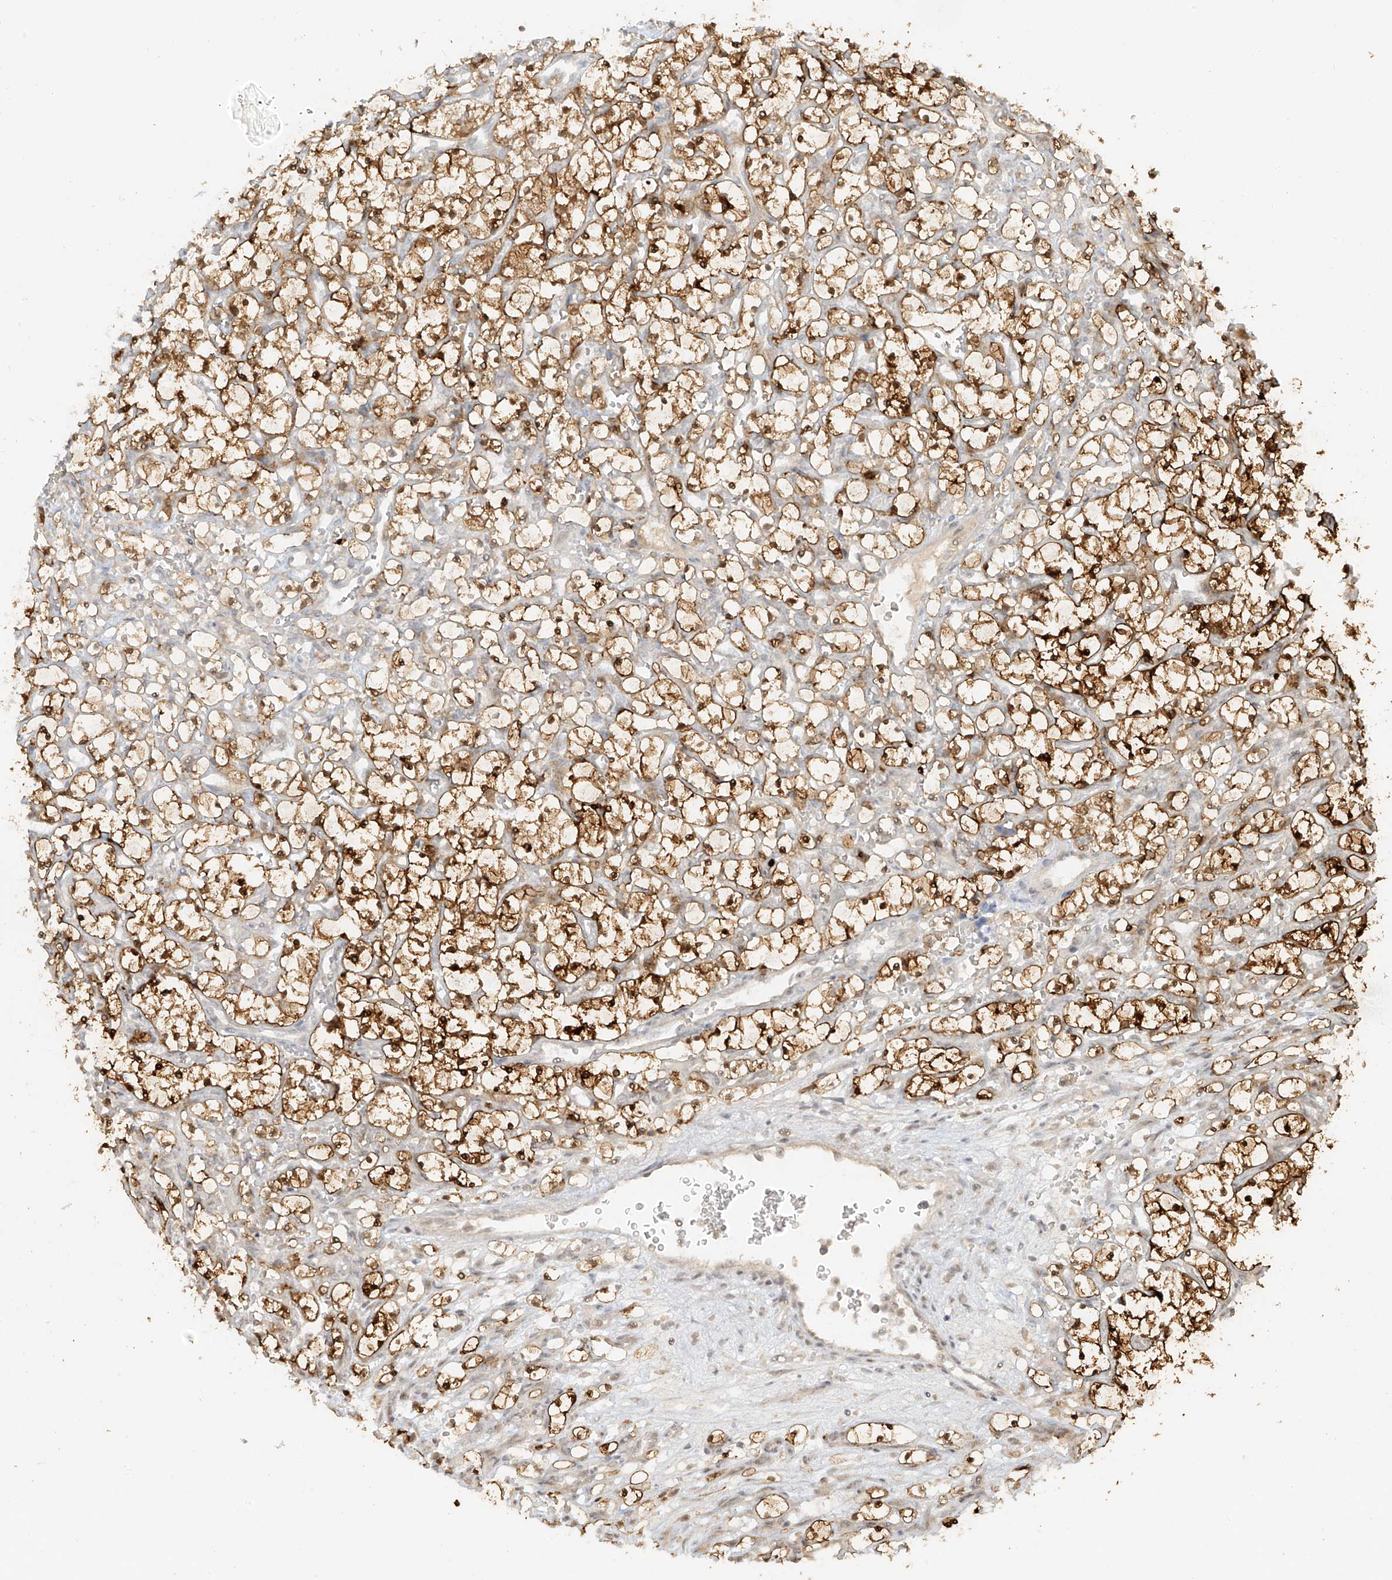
{"staining": {"intensity": "strong", "quantity": ">75%", "location": "cytoplasmic/membranous,nuclear"}, "tissue": "renal cancer", "cell_type": "Tumor cells", "image_type": "cancer", "snomed": [{"axis": "morphology", "description": "Adenocarcinoma, NOS"}, {"axis": "topography", "description": "Kidney"}], "caption": "Immunohistochemical staining of human renal cancer shows high levels of strong cytoplasmic/membranous and nuclear protein positivity in about >75% of tumor cells. The staining was performed using DAB, with brown indicating positive protein expression. Nuclei are stained blue with hematoxylin.", "gene": "MIPEP", "patient": {"sex": "female", "age": 69}}